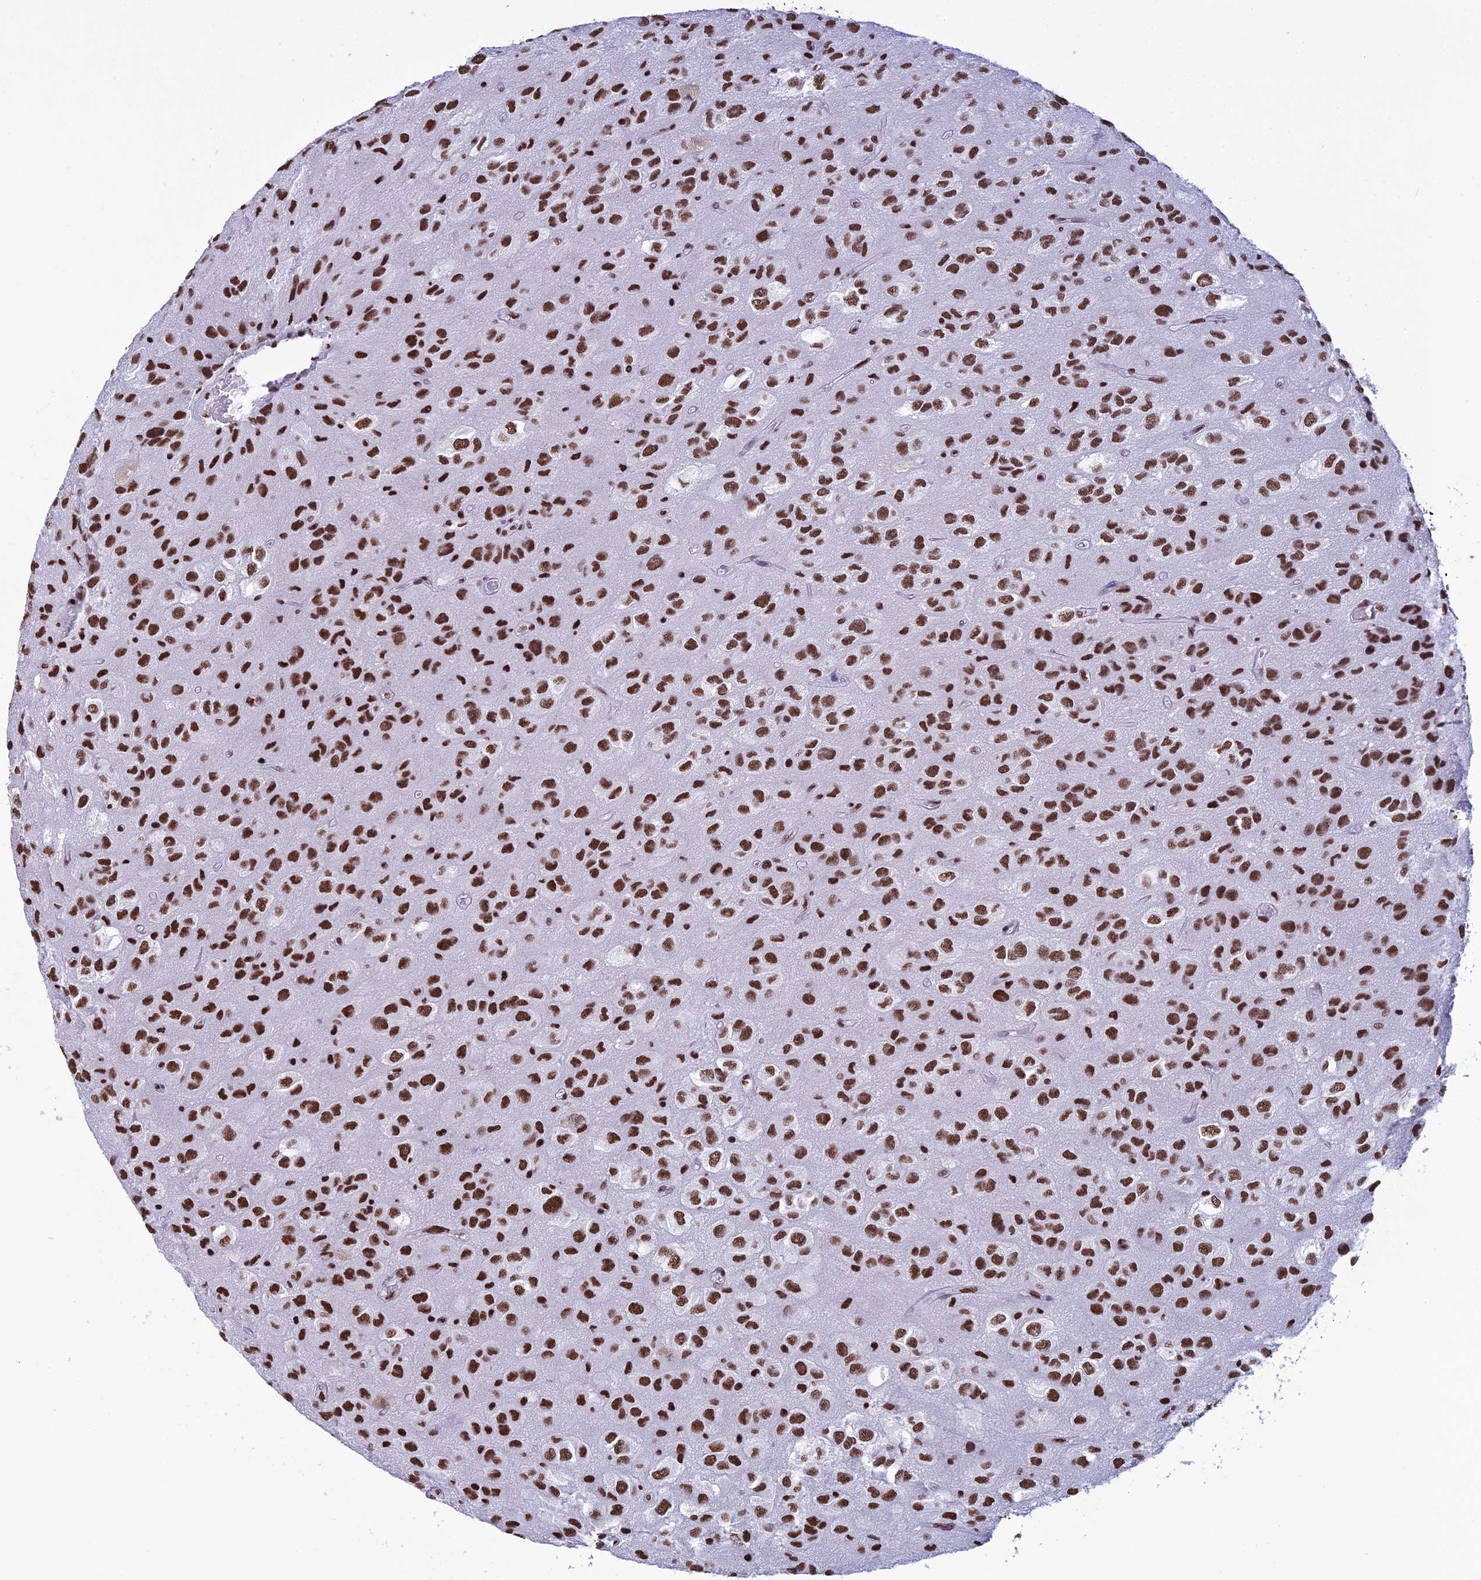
{"staining": {"intensity": "strong", "quantity": ">75%", "location": "nuclear"}, "tissue": "glioma", "cell_type": "Tumor cells", "image_type": "cancer", "snomed": [{"axis": "morphology", "description": "Glioma, malignant, Low grade"}, {"axis": "topography", "description": "Brain"}], "caption": "Malignant low-grade glioma was stained to show a protein in brown. There is high levels of strong nuclear expression in approximately >75% of tumor cells.", "gene": "PRAMEF12", "patient": {"sex": "male", "age": 66}}